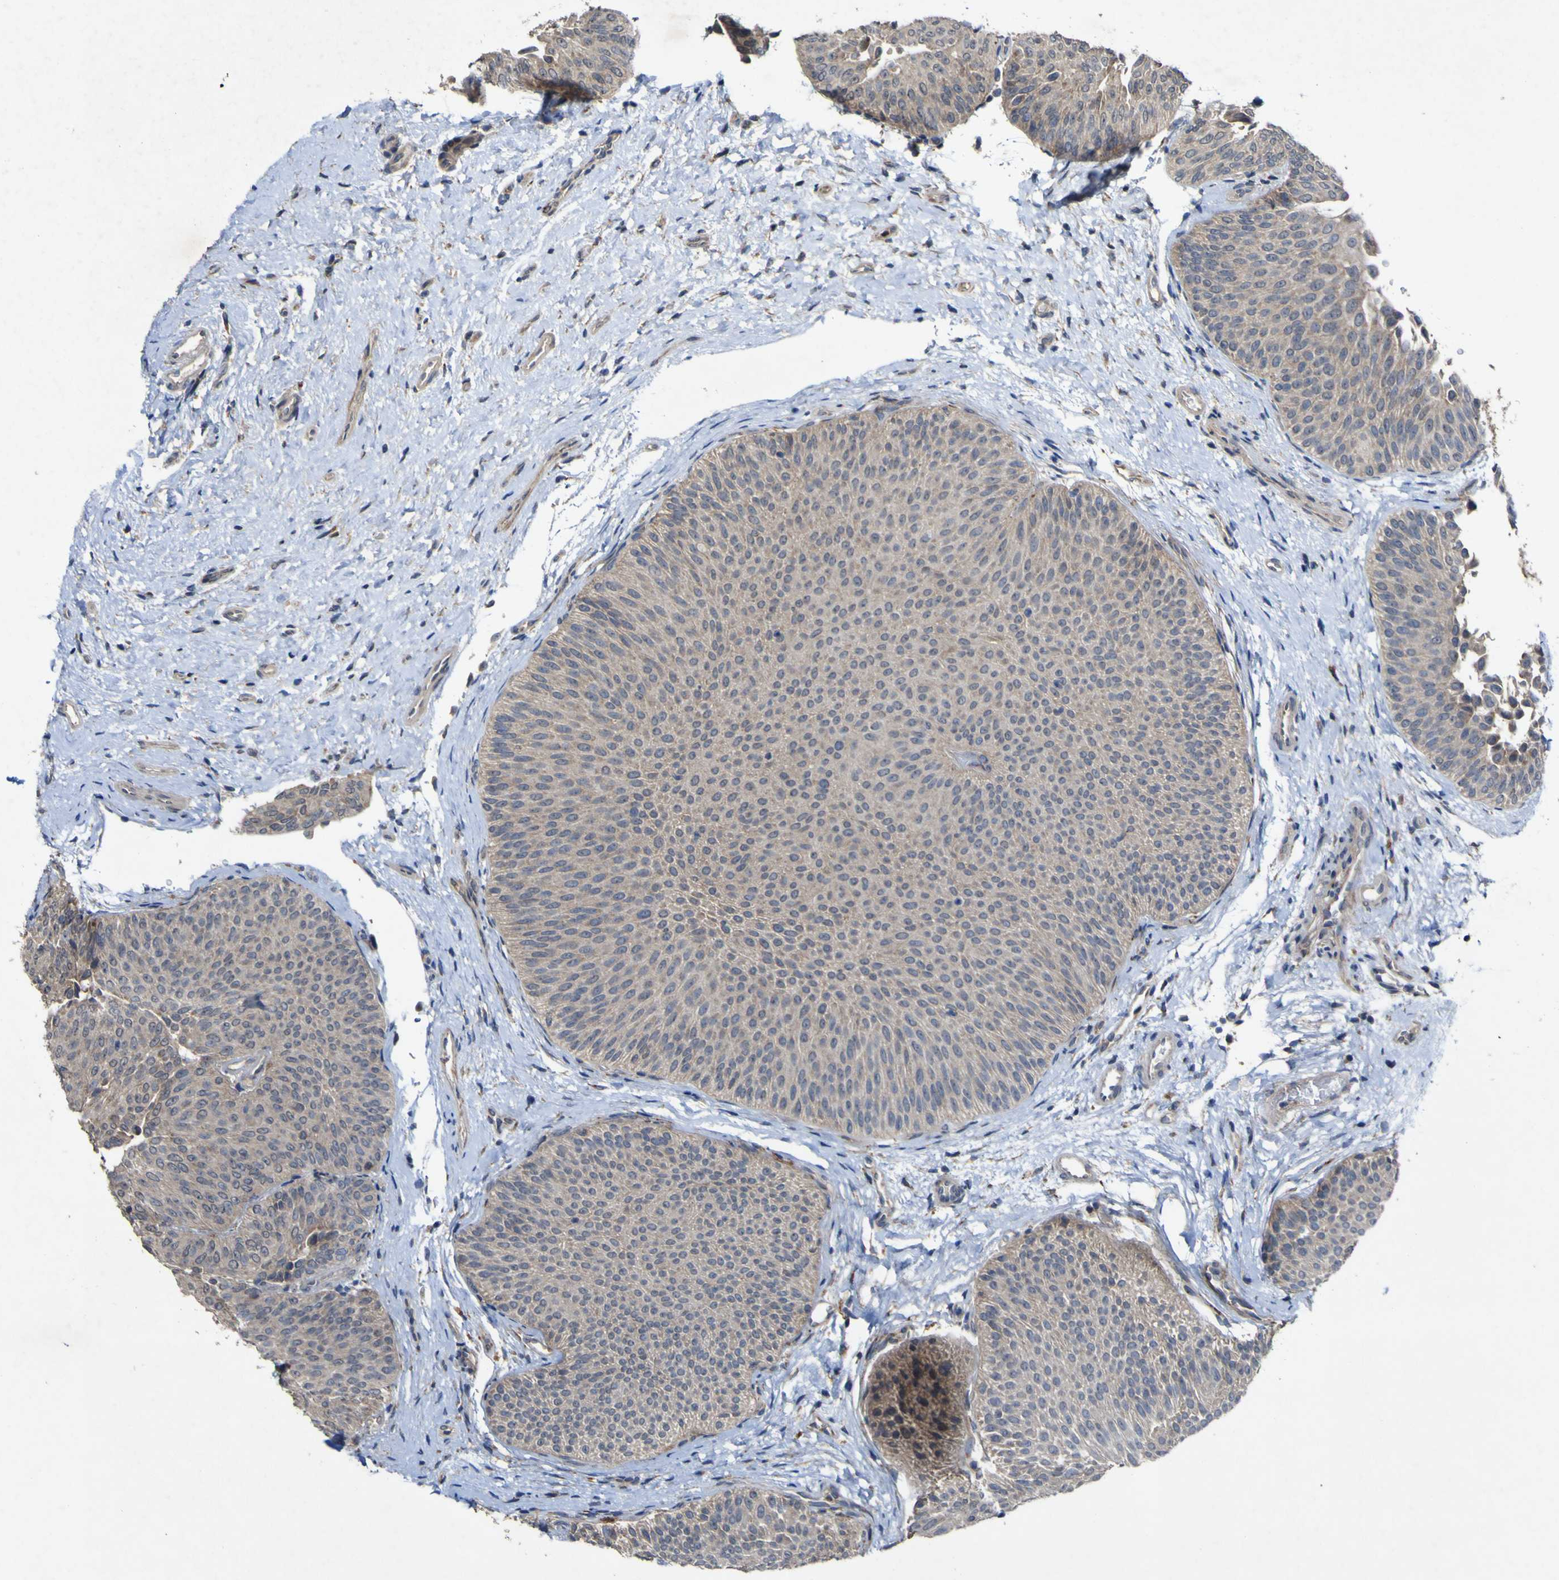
{"staining": {"intensity": "moderate", "quantity": ">75%", "location": "cytoplasmic/membranous"}, "tissue": "urothelial cancer", "cell_type": "Tumor cells", "image_type": "cancer", "snomed": [{"axis": "morphology", "description": "Urothelial carcinoma, Low grade"}, {"axis": "topography", "description": "Urinary bladder"}], "caption": "About >75% of tumor cells in urothelial cancer reveal moderate cytoplasmic/membranous protein staining as visualized by brown immunohistochemical staining.", "gene": "IRAK2", "patient": {"sex": "female", "age": 60}}